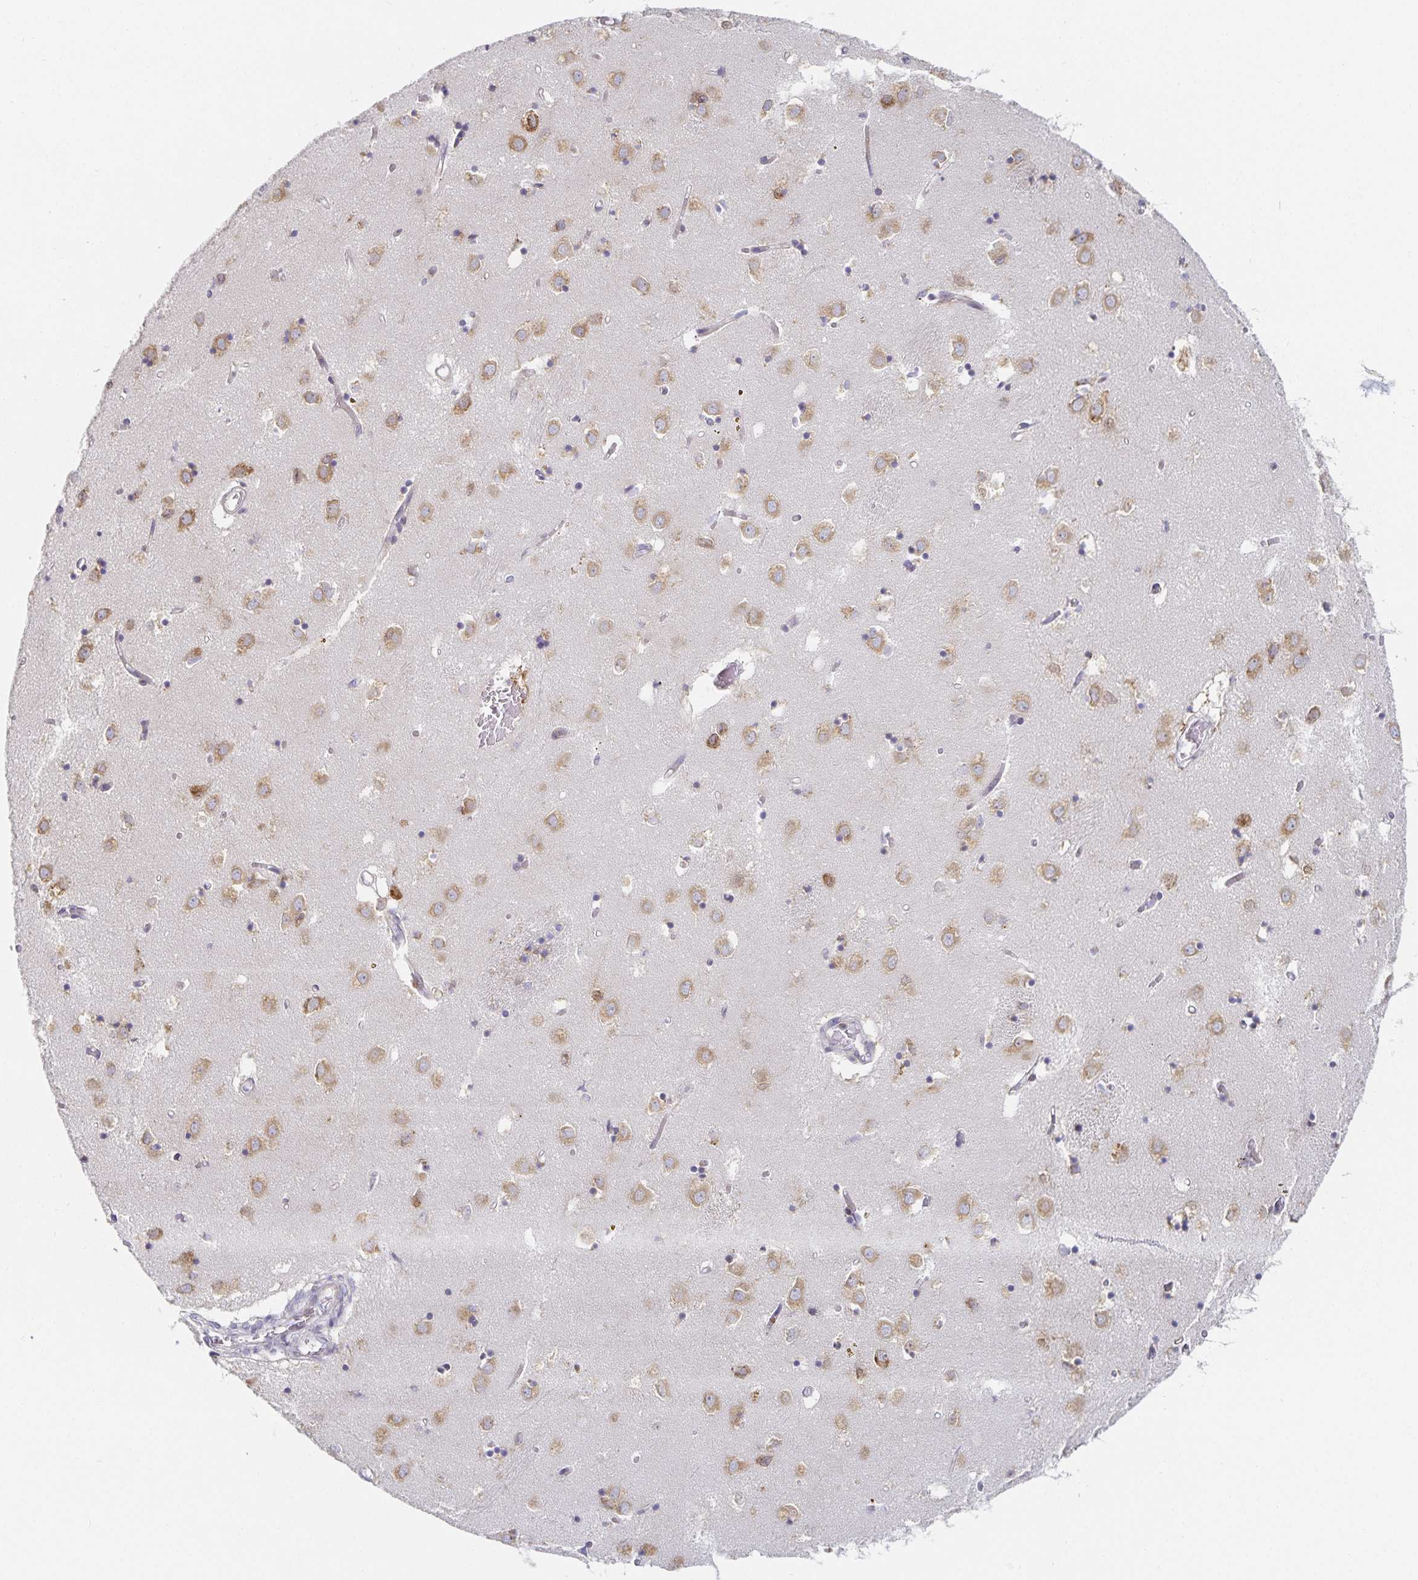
{"staining": {"intensity": "moderate", "quantity": "<25%", "location": "cytoplasmic/membranous"}, "tissue": "caudate", "cell_type": "Glial cells", "image_type": "normal", "snomed": [{"axis": "morphology", "description": "Normal tissue, NOS"}, {"axis": "topography", "description": "Lateral ventricle wall"}], "caption": "Protein analysis of normal caudate reveals moderate cytoplasmic/membranous staining in about <25% of glial cells.", "gene": "NOMO1", "patient": {"sex": "male", "age": 70}}